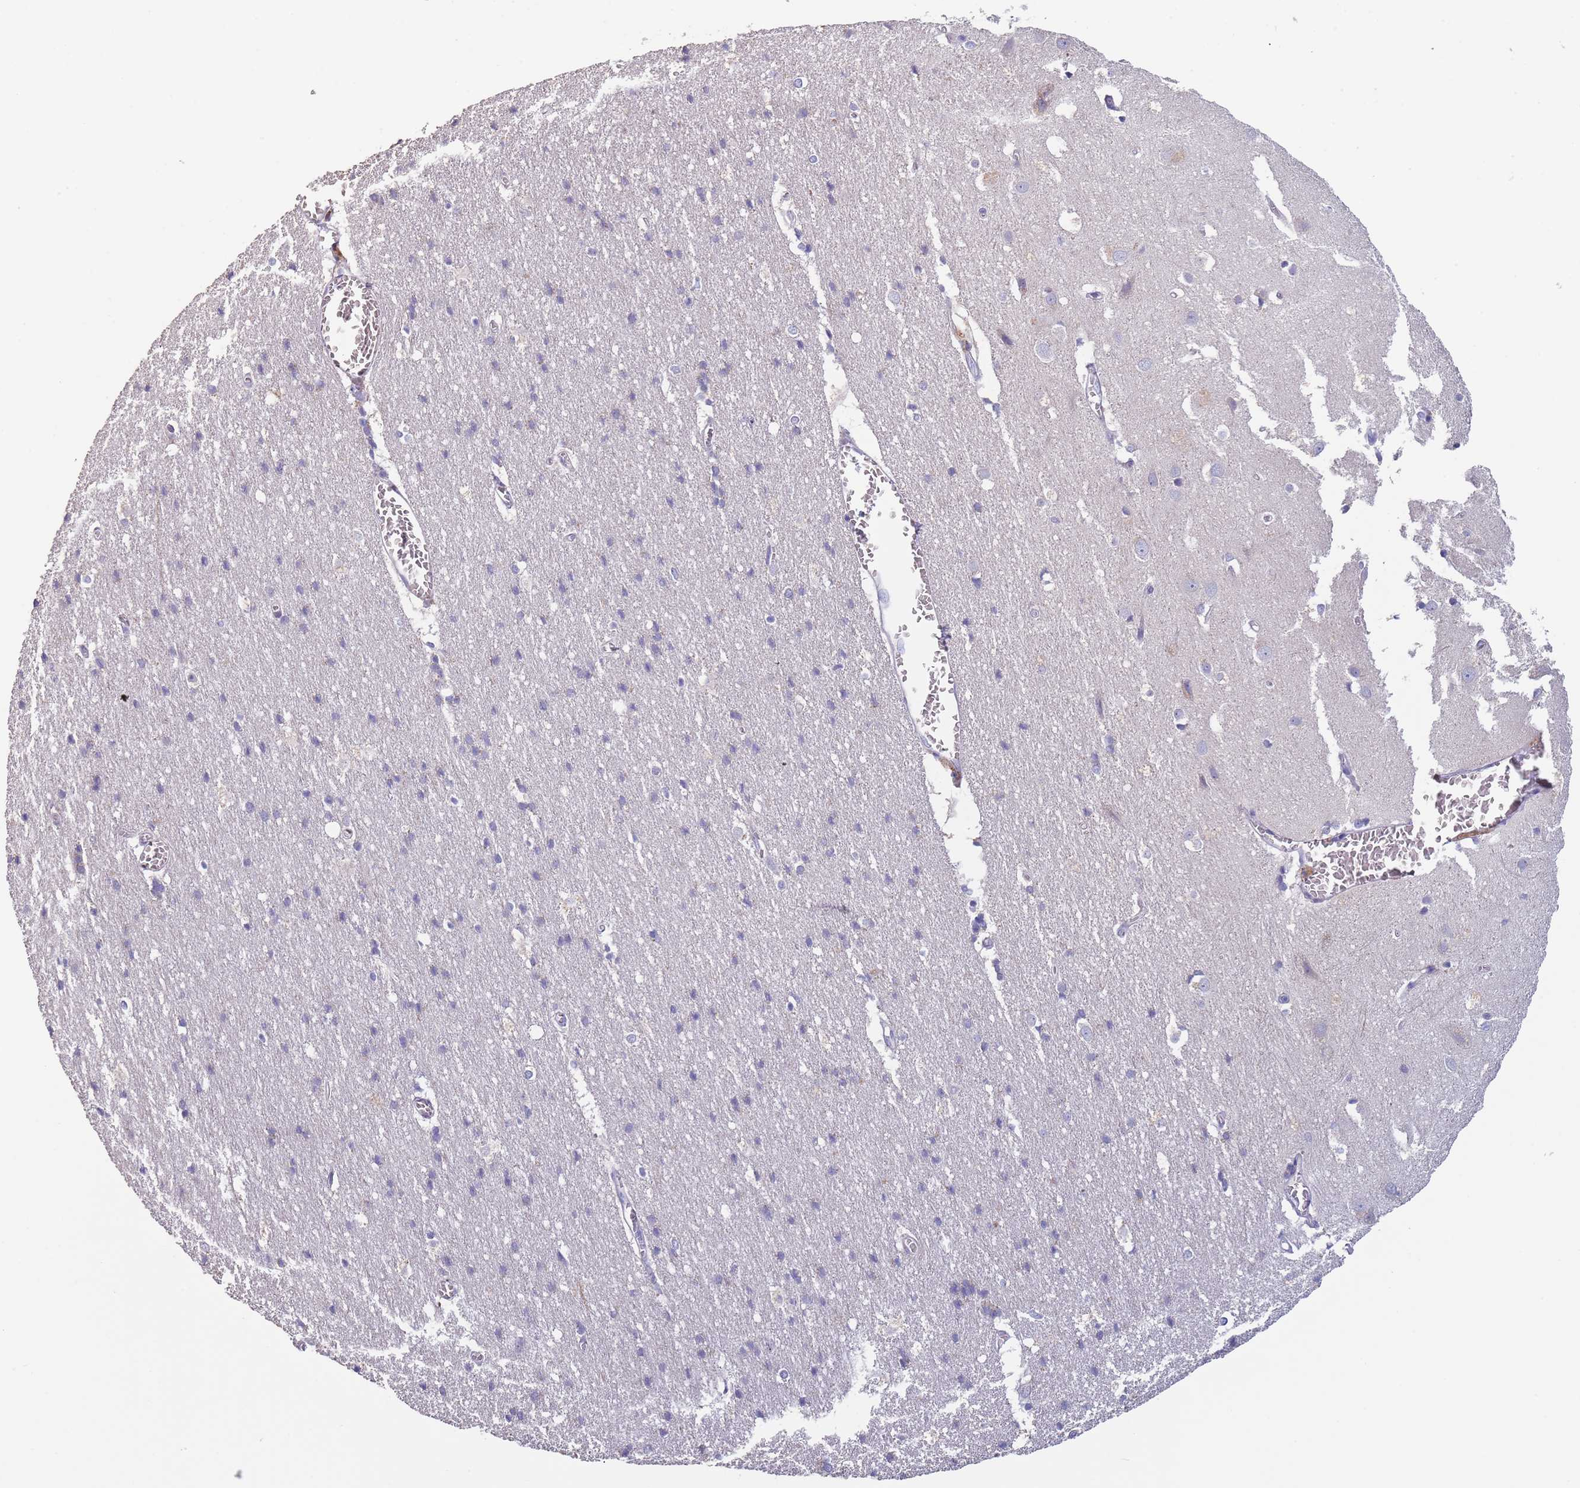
{"staining": {"intensity": "moderate", "quantity": "<25%", "location": "cytoplasmic/membranous"}, "tissue": "cerebral cortex", "cell_type": "Endothelial cells", "image_type": "normal", "snomed": [{"axis": "morphology", "description": "Normal tissue, NOS"}, {"axis": "topography", "description": "Cerebral cortex"}], "caption": "Unremarkable cerebral cortex was stained to show a protein in brown. There is low levels of moderate cytoplasmic/membranous staining in about <25% of endothelial cells.", "gene": "MAN1C1", "patient": {"sex": "male", "age": 54}}